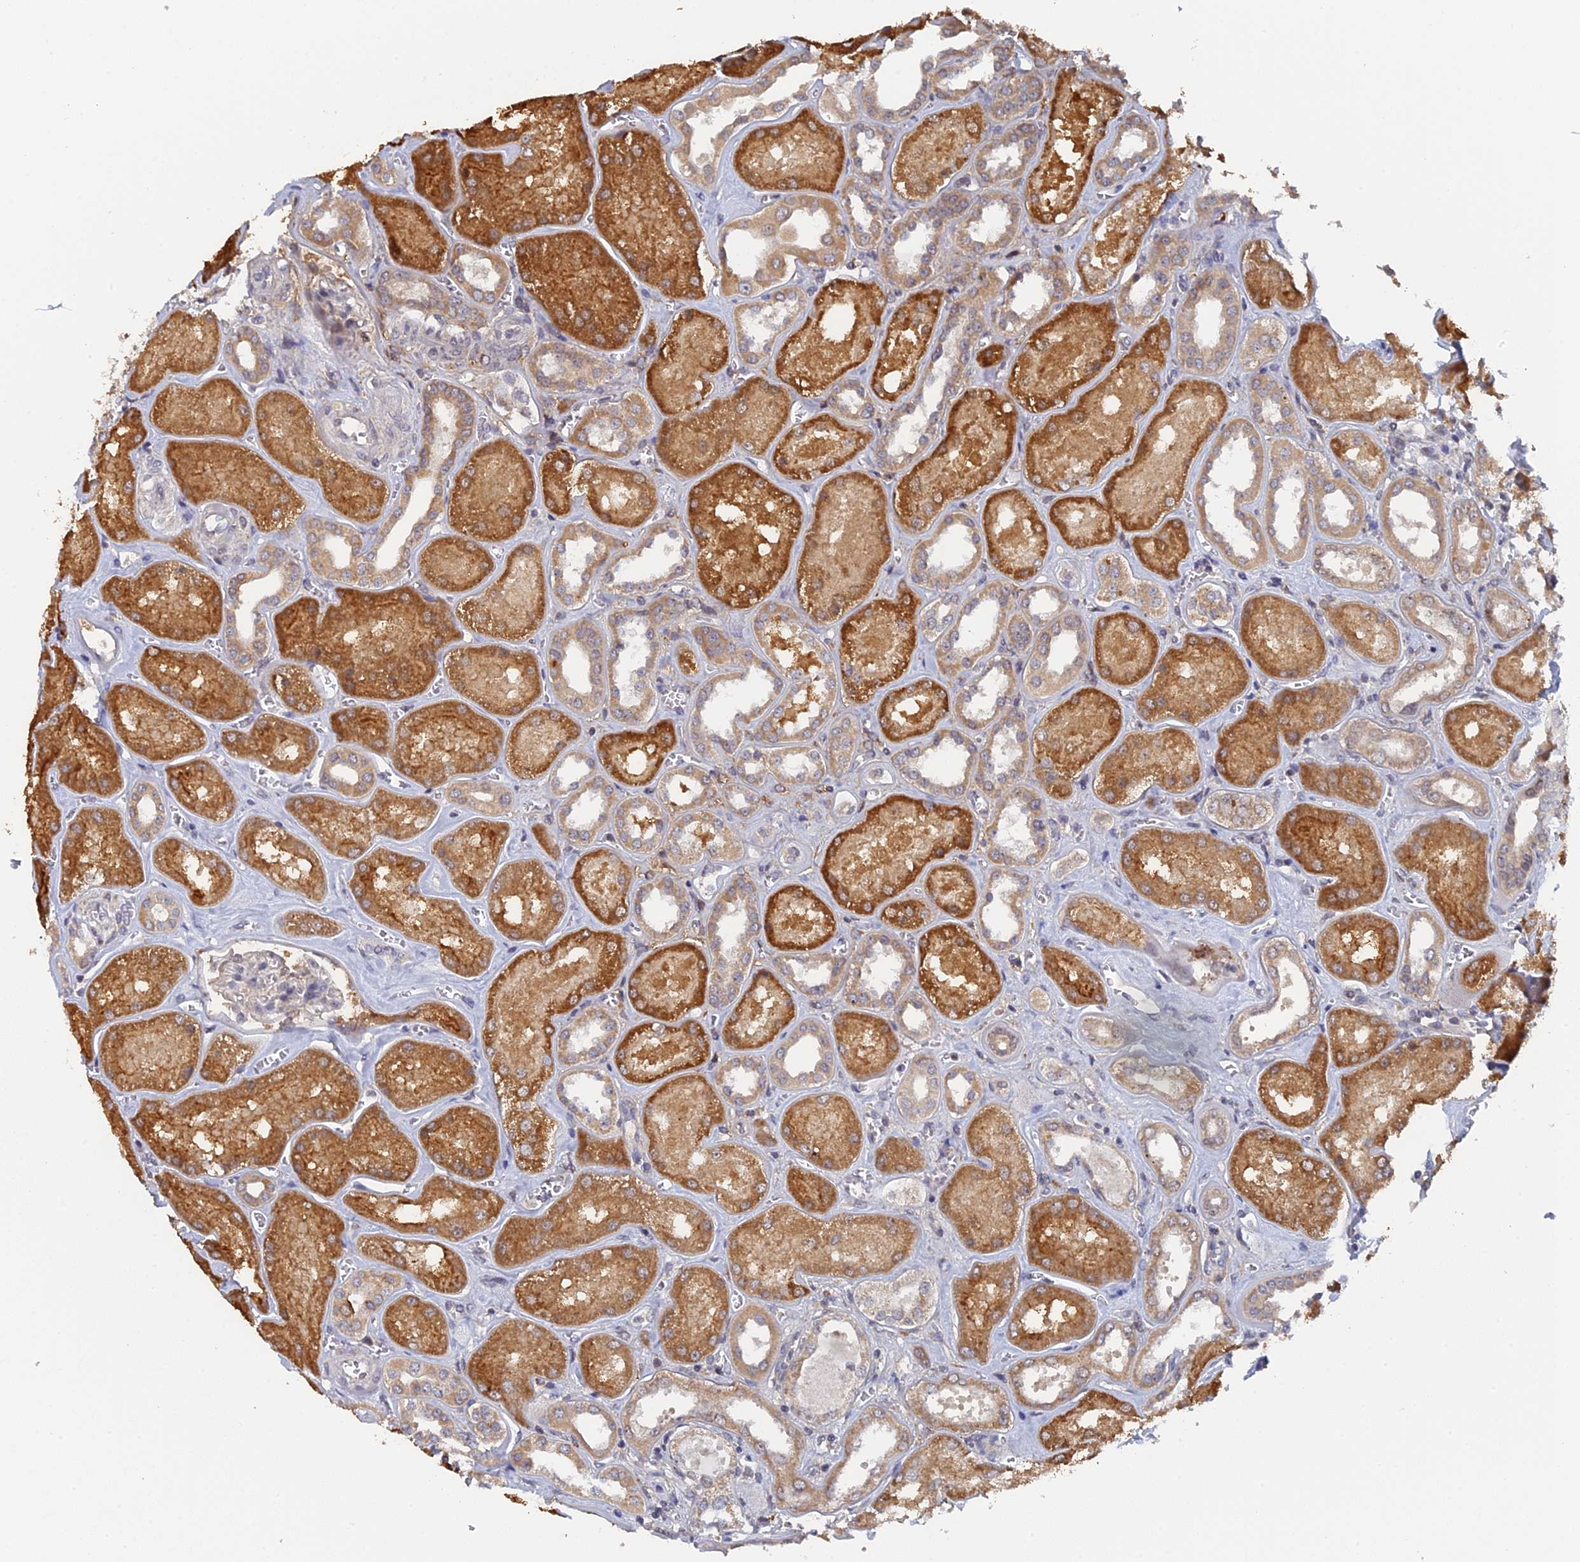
{"staining": {"intensity": "negative", "quantity": "none", "location": "none"}, "tissue": "kidney", "cell_type": "Cells in glomeruli", "image_type": "normal", "snomed": [{"axis": "morphology", "description": "Normal tissue, NOS"}, {"axis": "morphology", "description": "Adenocarcinoma, NOS"}, {"axis": "topography", "description": "Kidney"}], "caption": "Kidney stained for a protein using IHC displays no staining cells in glomeruli.", "gene": "MIGA2", "patient": {"sex": "female", "age": 68}}